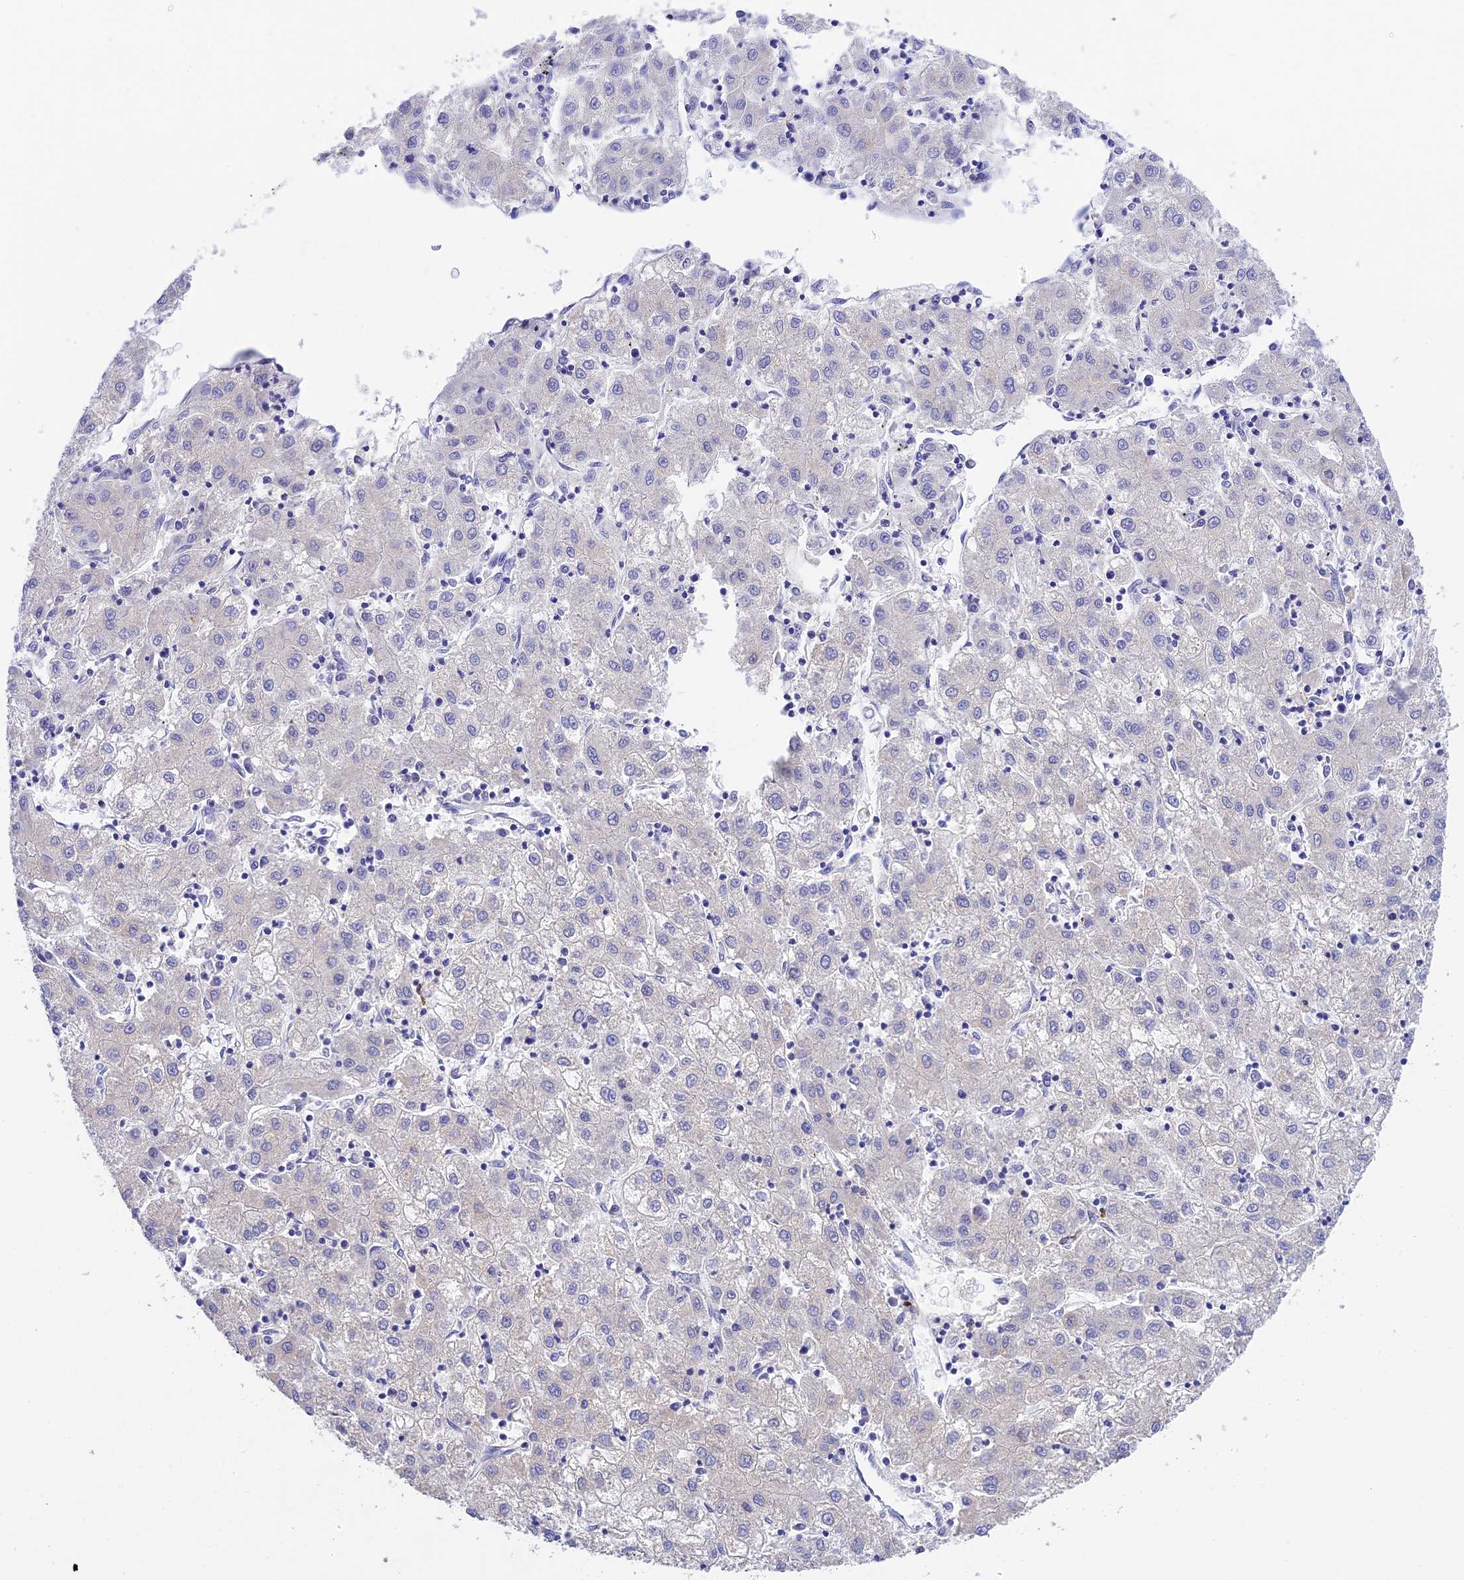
{"staining": {"intensity": "negative", "quantity": "none", "location": "none"}, "tissue": "liver cancer", "cell_type": "Tumor cells", "image_type": "cancer", "snomed": [{"axis": "morphology", "description": "Carcinoma, Hepatocellular, NOS"}, {"axis": "topography", "description": "Liver"}], "caption": "Immunohistochemistry (IHC) photomicrograph of liver hepatocellular carcinoma stained for a protein (brown), which displays no staining in tumor cells.", "gene": "MS4A5", "patient": {"sex": "male", "age": 72}}